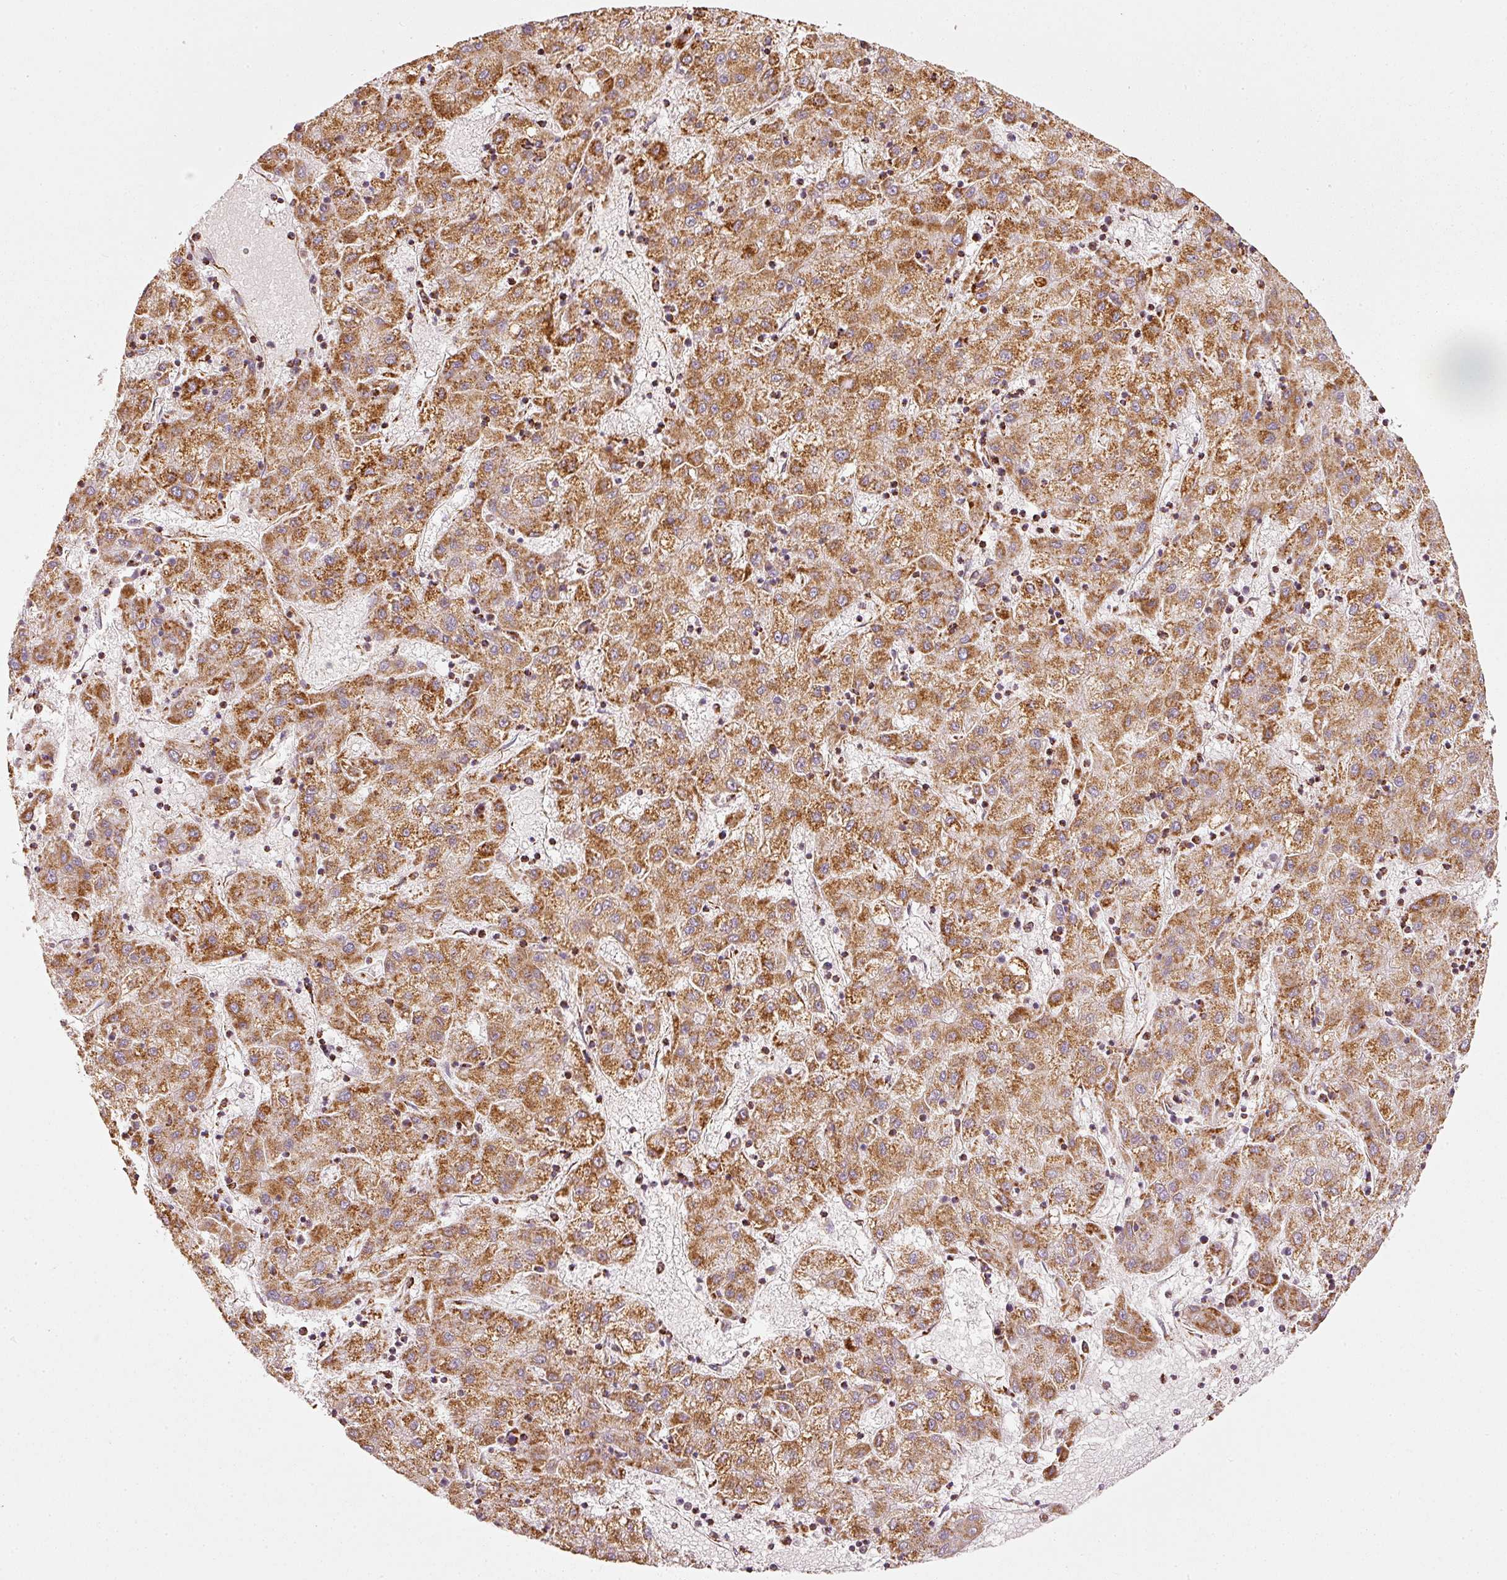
{"staining": {"intensity": "moderate", "quantity": ">75%", "location": "cytoplasmic/membranous"}, "tissue": "liver cancer", "cell_type": "Tumor cells", "image_type": "cancer", "snomed": [{"axis": "morphology", "description": "Carcinoma, Hepatocellular, NOS"}, {"axis": "topography", "description": "Liver"}], "caption": "Immunohistochemistry (DAB (3,3'-diaminobenzidine)) staining of liver cancer displays moderate cytoplasmic/membranous protein positivity in approximately >75% of tumor cells. (DAB (3,3'-diaminobenzidine) = brown stain, brightfield microscopy at high magnification).", "gene": "MT-CO2", "patient": {"sex": "male", "age": 72}}